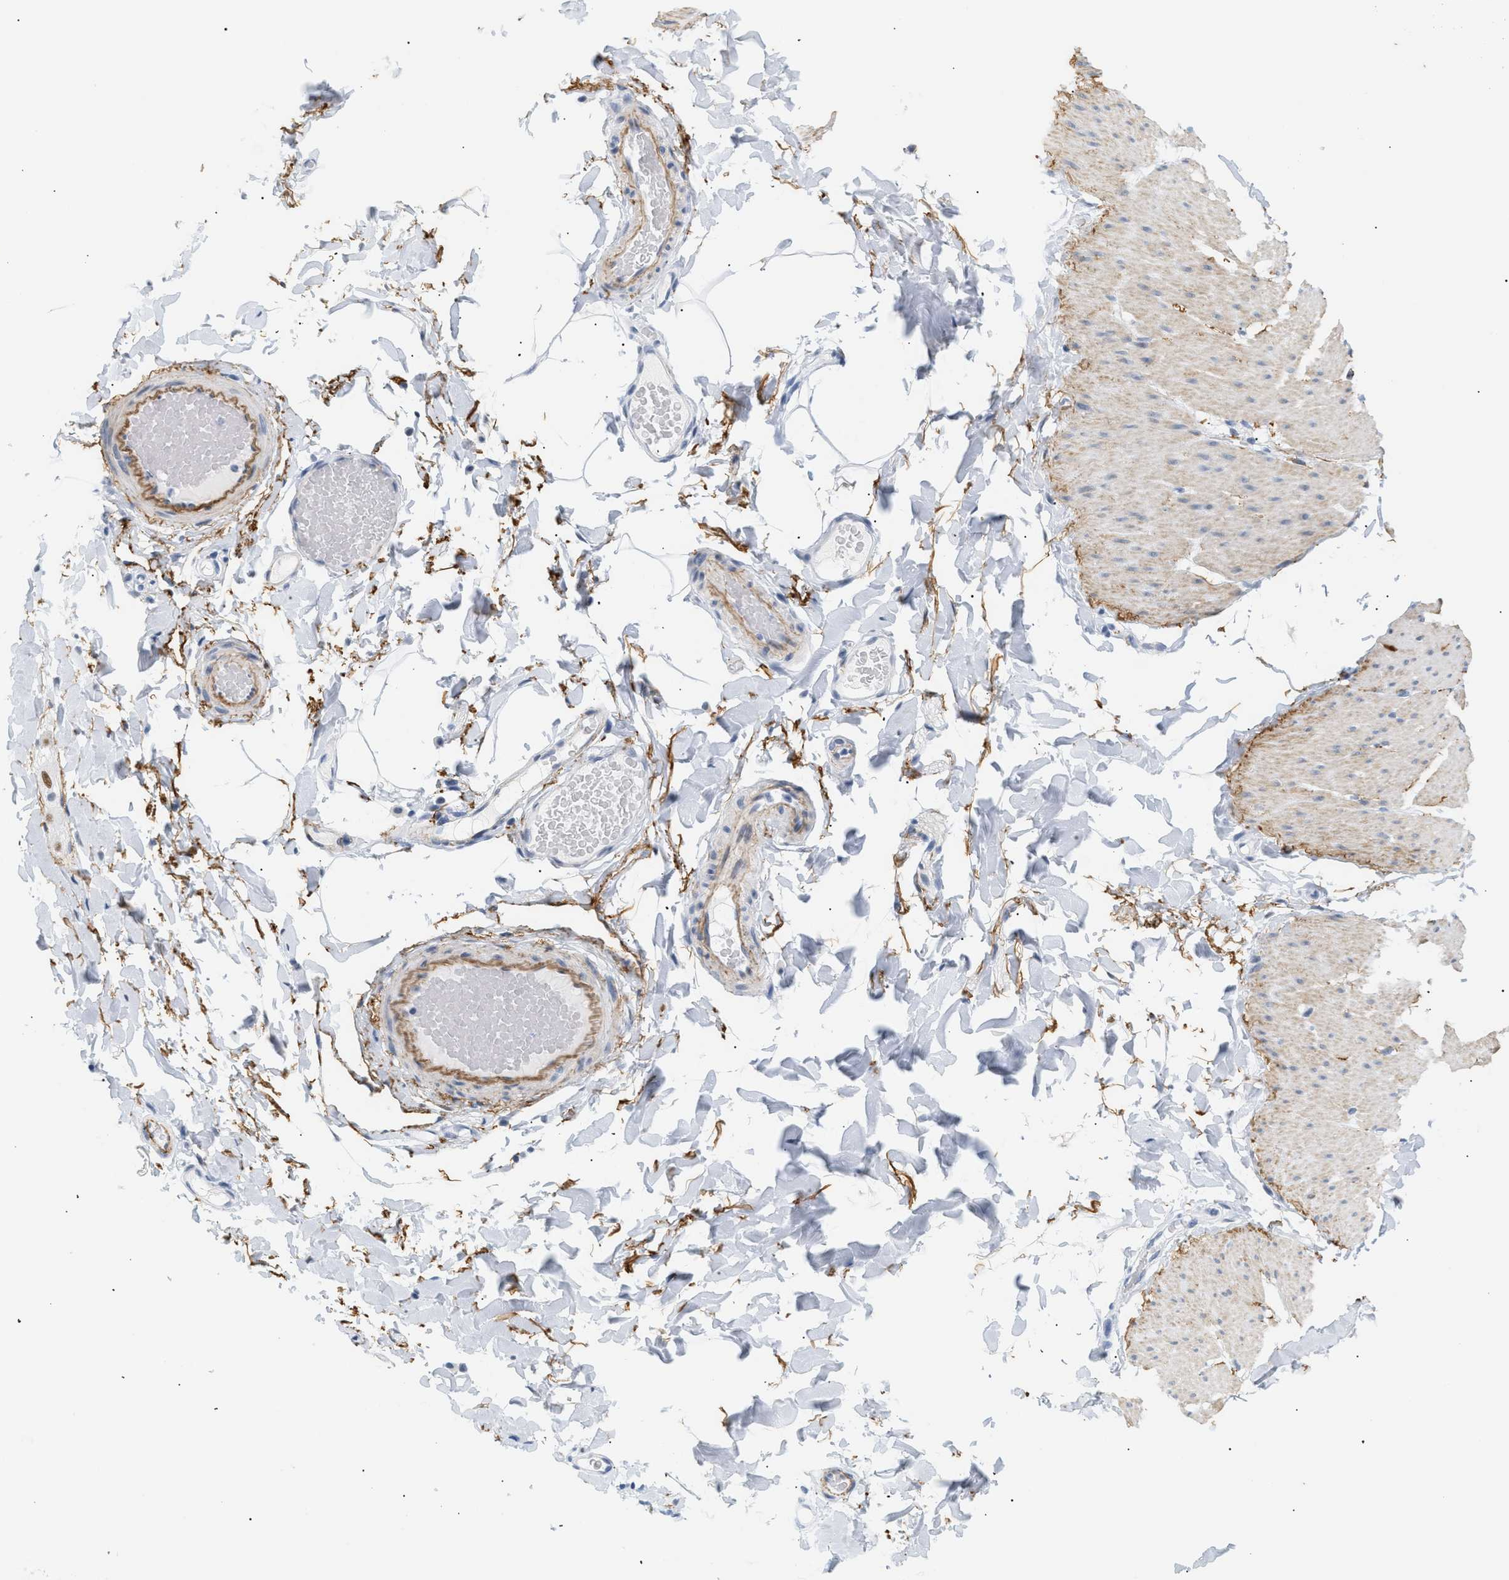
{"staining": {"intensity": "weak", "quantity": "25%-75%", "location": "cytoplasmic/membranous"}, "tissue": "smooth muscle", "cell_type": "Smooth muscle cells", "image_type": "normal", "snomed": [{"axis": "morphology", "description": "Normal tissue, NOS"}, {"axis": "topography", "description": "Smooth muscle"}, {"axis": "topography", "description": "Colon"}], "caption": "Protein expression analysis of benign smooth muscle reveals weak cytoplasmic/membranous positivity in approximately 25%-75% of smooth muscle cells.", "gene": "ELN", "patient": {"sex": "male", "age": 67}}